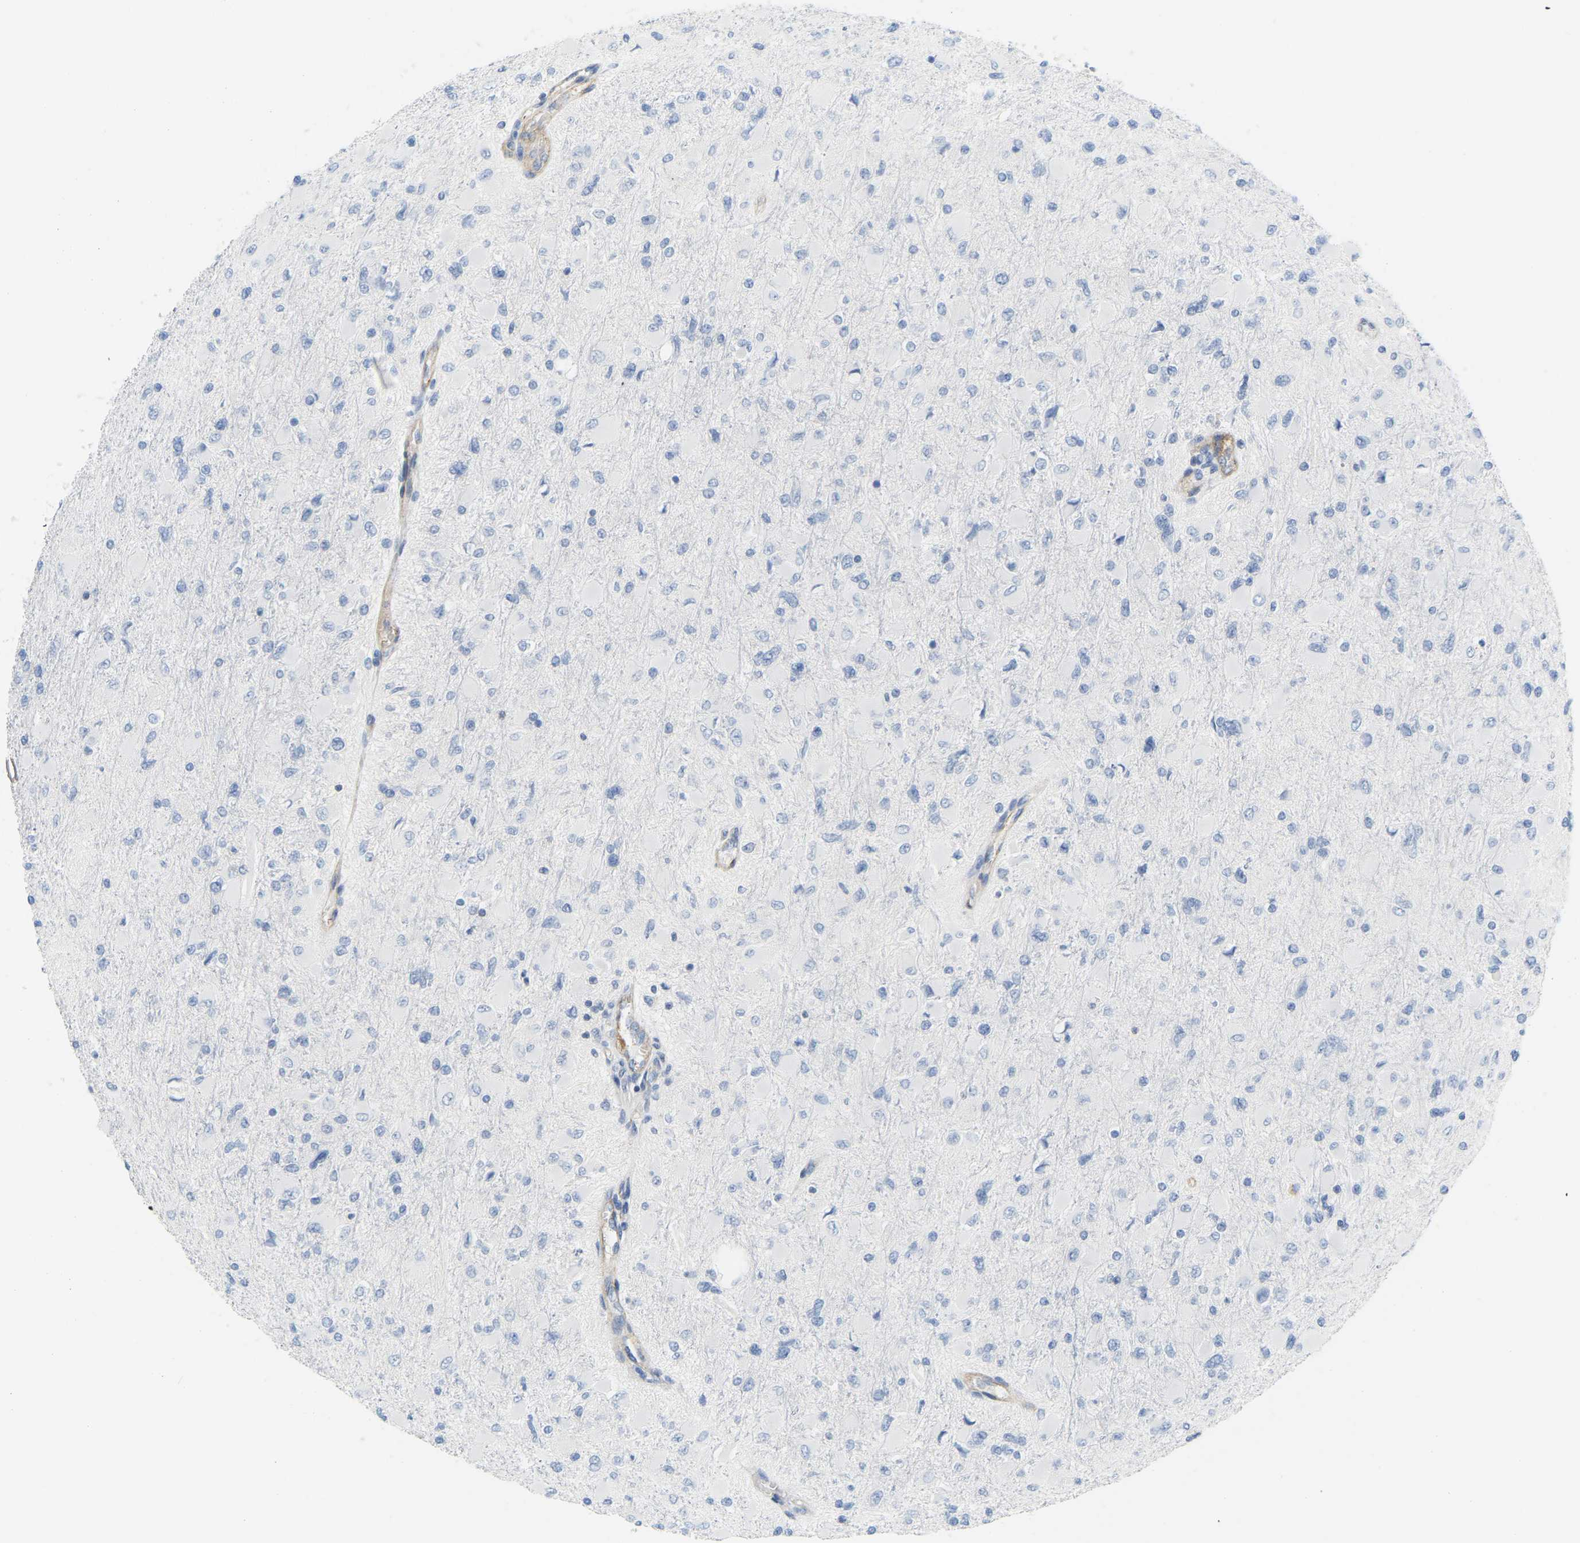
{"staining": {"intensity": "negative", "quantity": "none", "location": "none"}, "tissue": "glioma", "cell_type": "Tumor cells", "image_type": "cancer", "snomed": [{"axis": "morphology", "description": "Glioma, malignant, High grade"}, {"axis": "topography", "description": "Cerebral cortex"}], "caption": "Immunohistochemistry histopathology image of neoplastic tissue: glioma stained with DAB (3,3'-diaminobenzidine) exhibits no significant protein positivity in tumor cells.", "gene": "MYL3", "patient": {"sex": "female", "age": 36}}